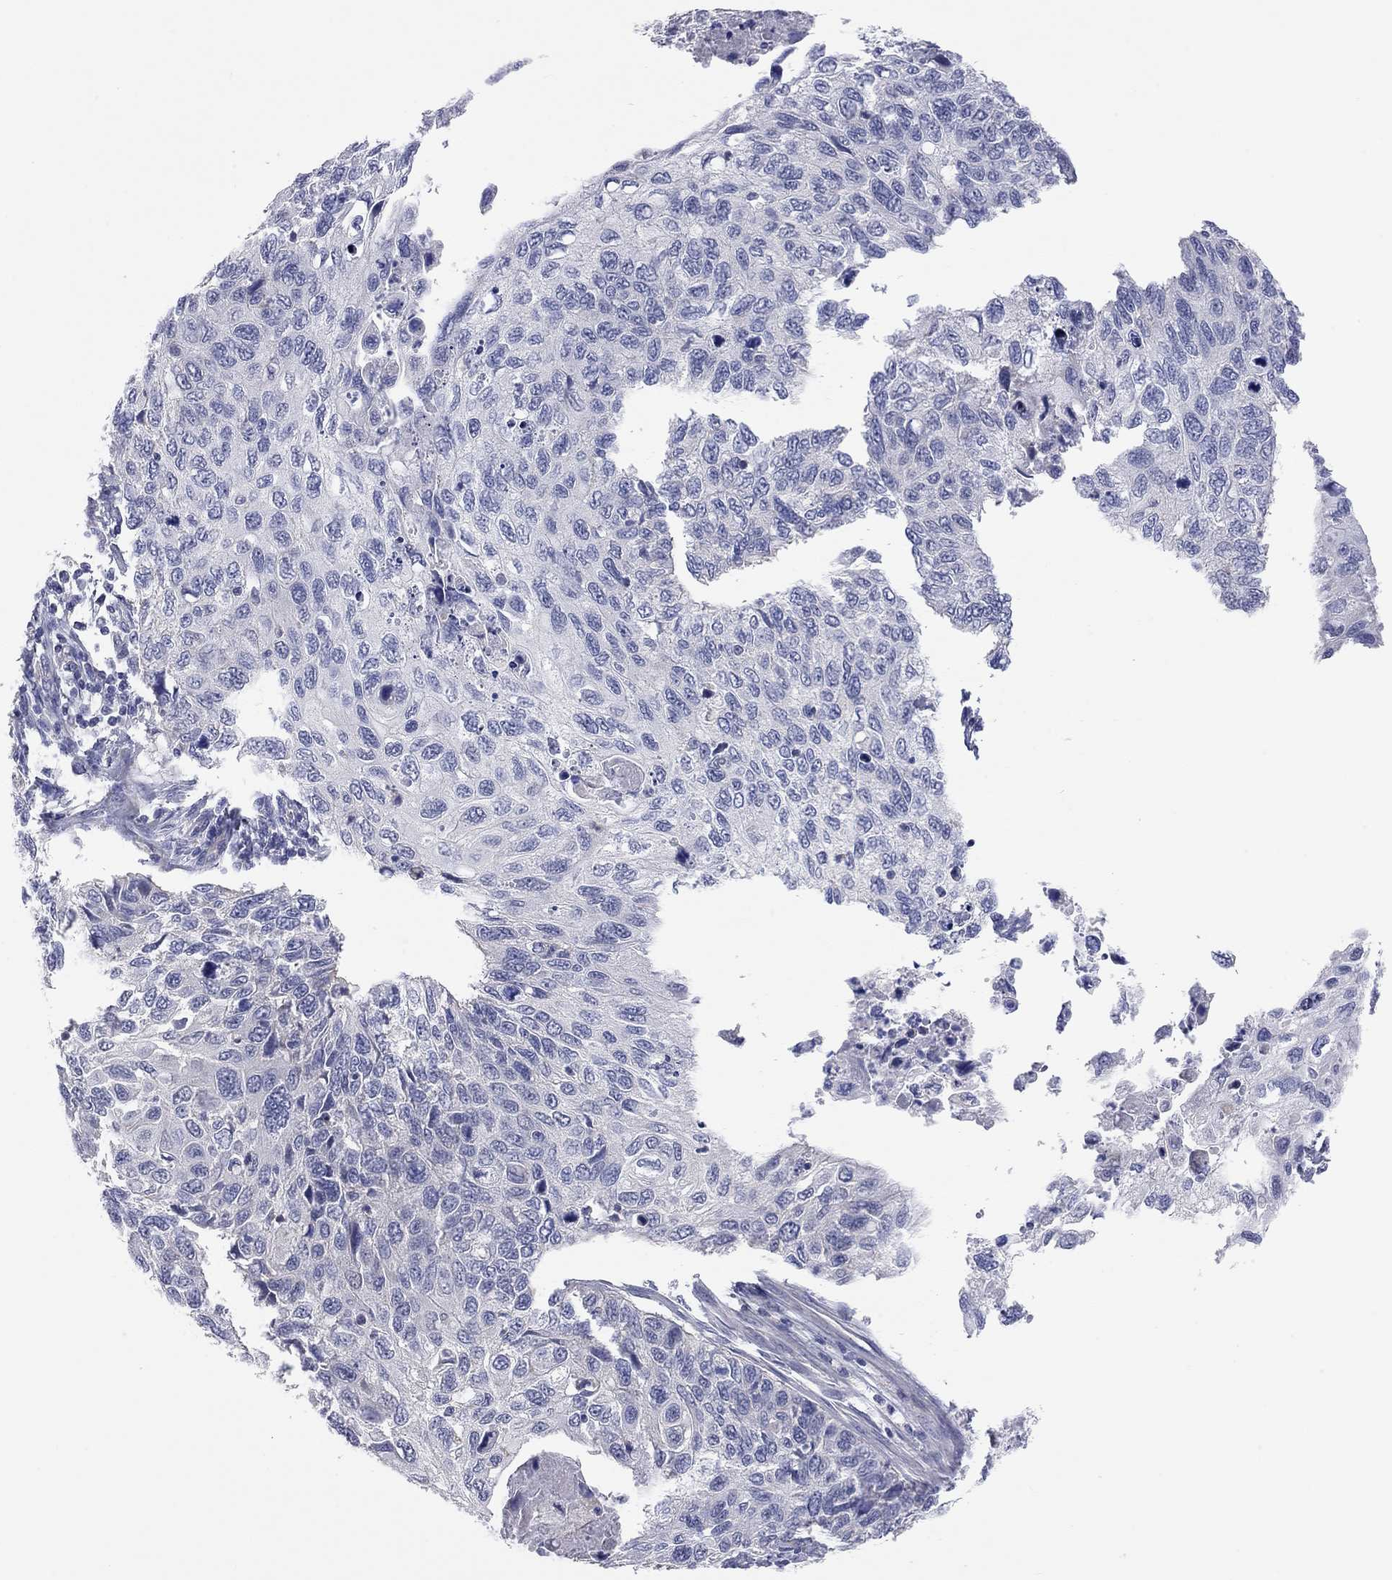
{"staining": {"intensity": "negative", "quantity": "none", "location": "none"}, "tissue": "cervical cancer", "cell_type": "Tumor cells", "image_type": "cancer", "snomed": [{"axis": "morphology", "description": "Squamous cell carcinoma, NOS"}, {"axis": "topography", "description": "Cervix"}], "caption": "Immunohistochemistry histopathology image of neoplastic tissue: squamous cell carcinoma (cervical) stained with DAB (3,3'-diaminobenzidine) demonstrates no significant protein staining in tumor cells. The staining is performed using DAB brown chromogen with nuclei counter-stained in using hematoxylin.", "gene": "KCNB1", "patient": {"sex": "female", "age": 70}}